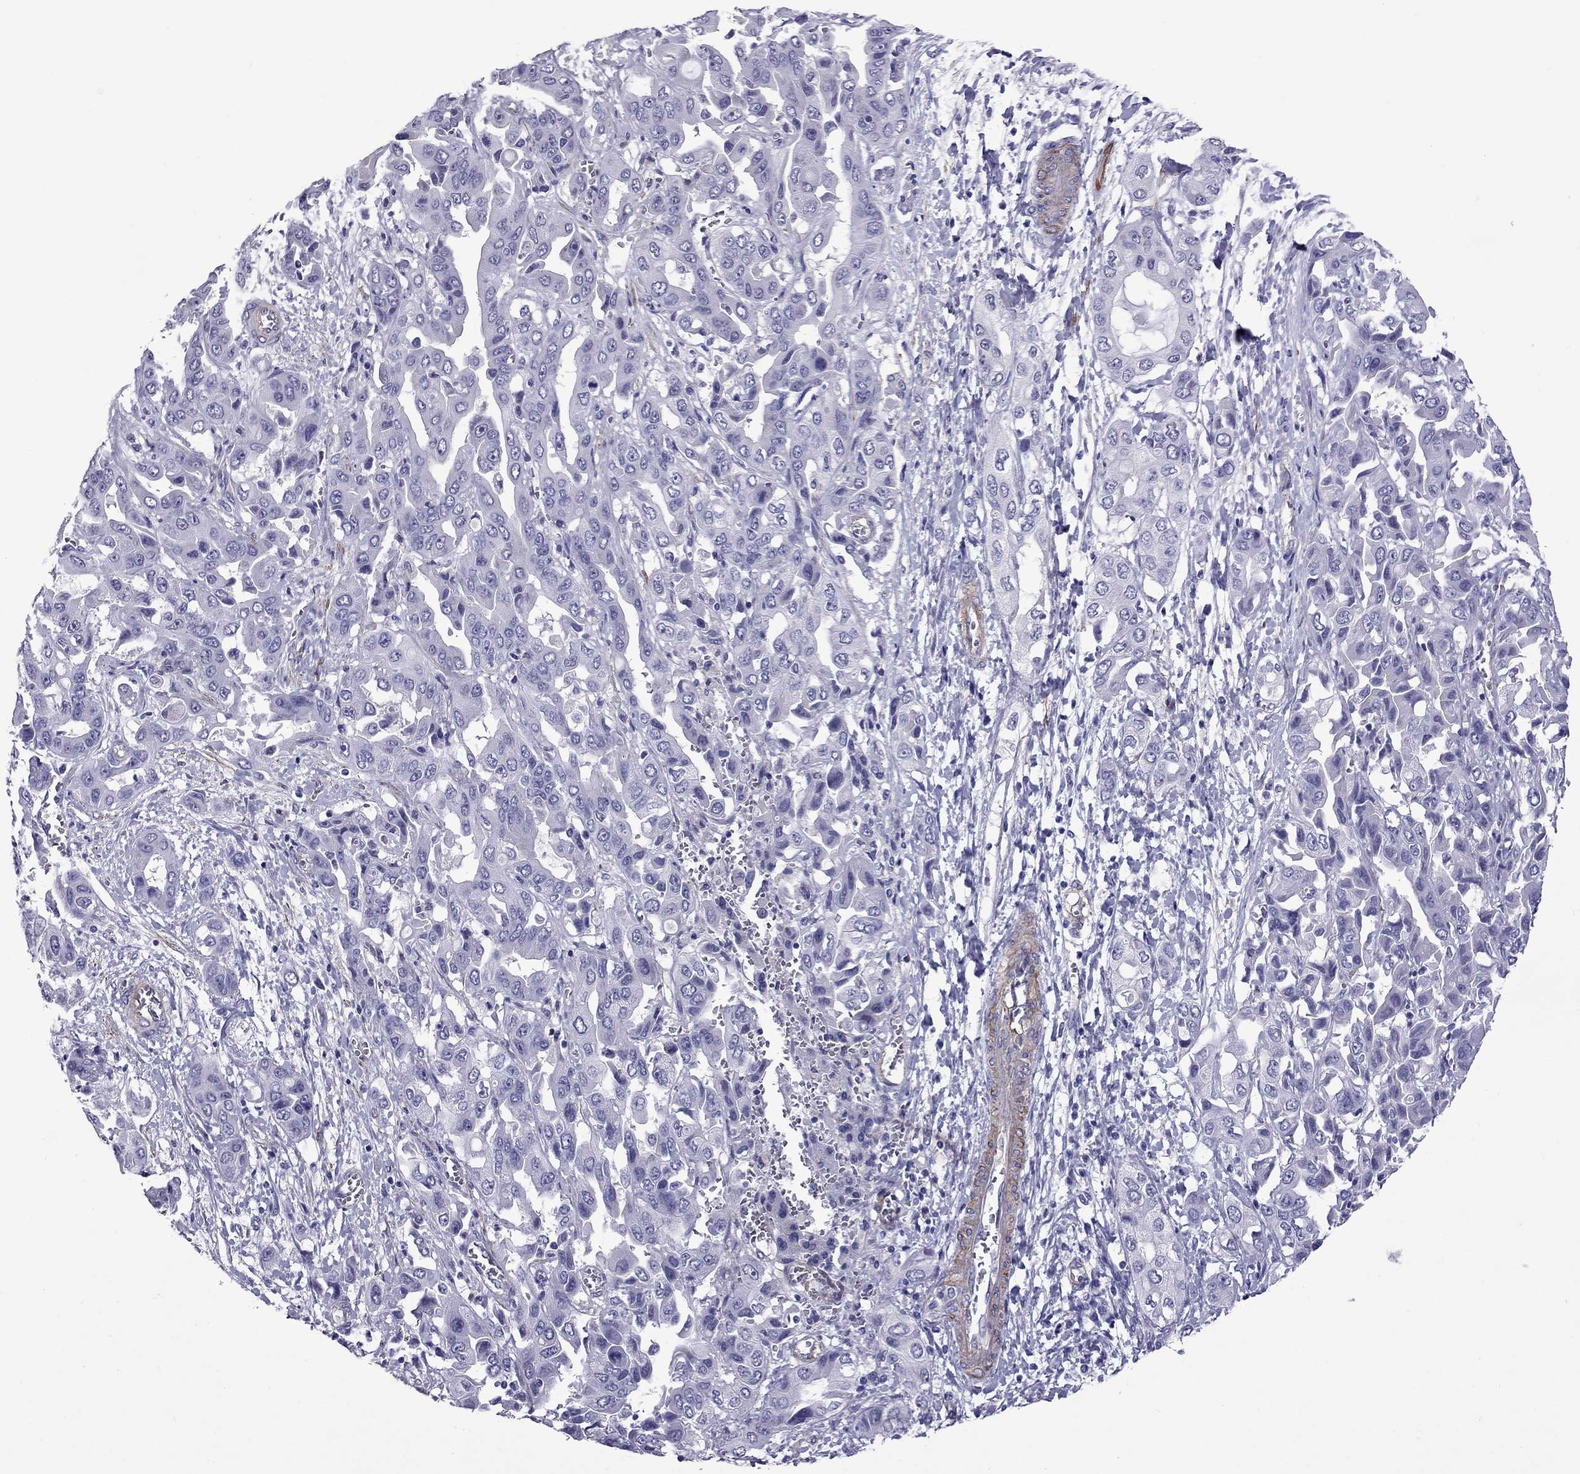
{"staining": {"intensity": "negative", "quantity": "none", "location": "none"}, "tissue": "liver cancer", "cell_type": "Tumor cells", "image_type": "cancer", "snomed": [{"axis": "morphology", "description": "Cholangiocarcinoma"}, {"axis": "topography", "description": "Liver"}], "caption": "This image is of liver cancer stained with IHC to label a protein in brown with the nuclei are counter-stained blue. There is no expression in tumor cells.", "gene": "CHRNA5", "patient": {"sex": "female", "age": 52}}